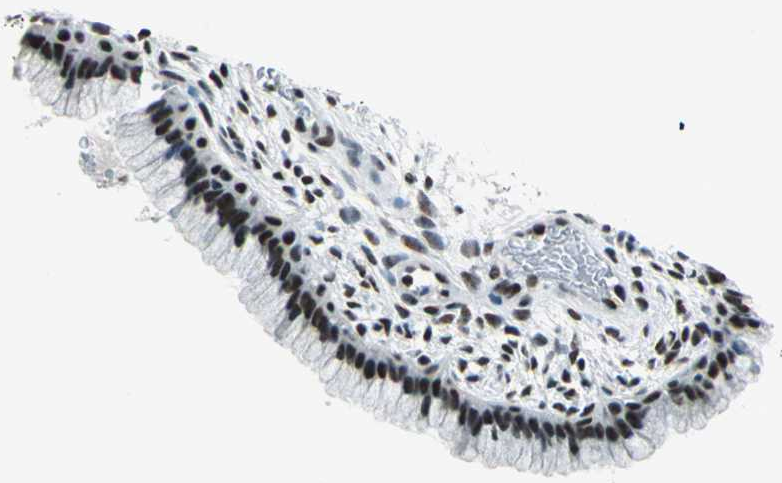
{"staining": {"intensity": "strong", "quantity": ">75%", "location": "nuclear"}, "tissue": "cervix", "cell_type": "Glandular cells", "image_type": "normal", "snomed": [{"axis": "morphology", "description": "Normal tissue, NOS"}, {"axis": "topography", "description": "Cervix"}], "caption": "Glandular cells reveal high levels of strong nuclear staining in about >75% of cells in normal human cervix.", "gene": "KAT6B", "patient": {"sex": "female", "age": 39}}